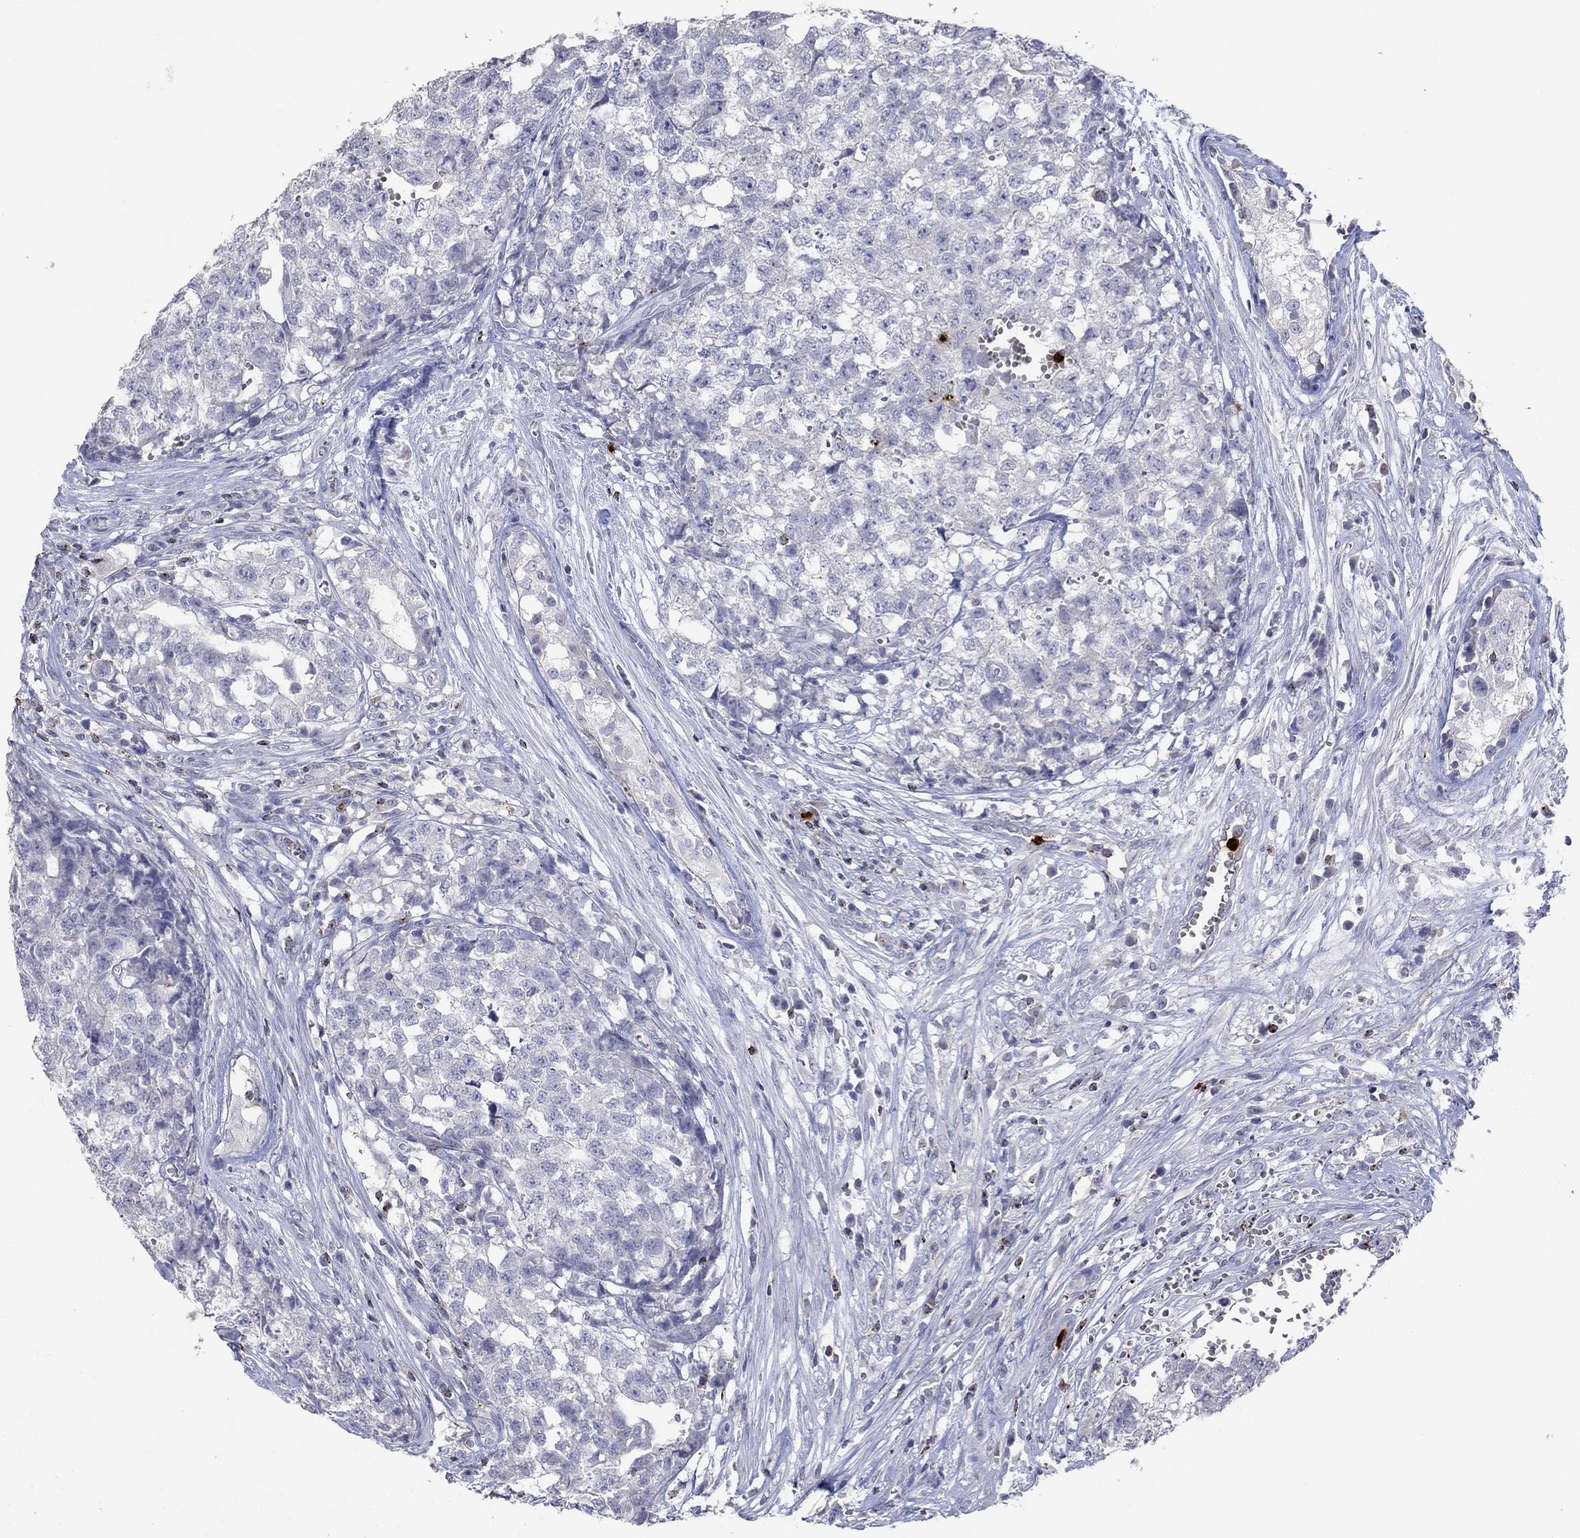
{"staining": {"intensity": "negative", "quantity": "none", "location": "none"}, "tissue": "testis cancer", "cell_type": "Tumor cells", "image_type": "cancer", "snomed": [{"axis": "morphology", "description": "Seminoma, NOS"}, {"axis": "morphology", "description": "Carcinoma, Embryonal, NOS"}, {"axis": "topography", "description": "Testis"}], "caption": "Immunohistochemistry (IHC) histopathology image of neoplastic tissue: embryonal carcinoma (testis) stained with DAB (3,3'-diaminobenzidine) reveals no significant protein expression in tumor cells.", "gene": "CCL5", "patient": {"sex": "male", "age": 22}}